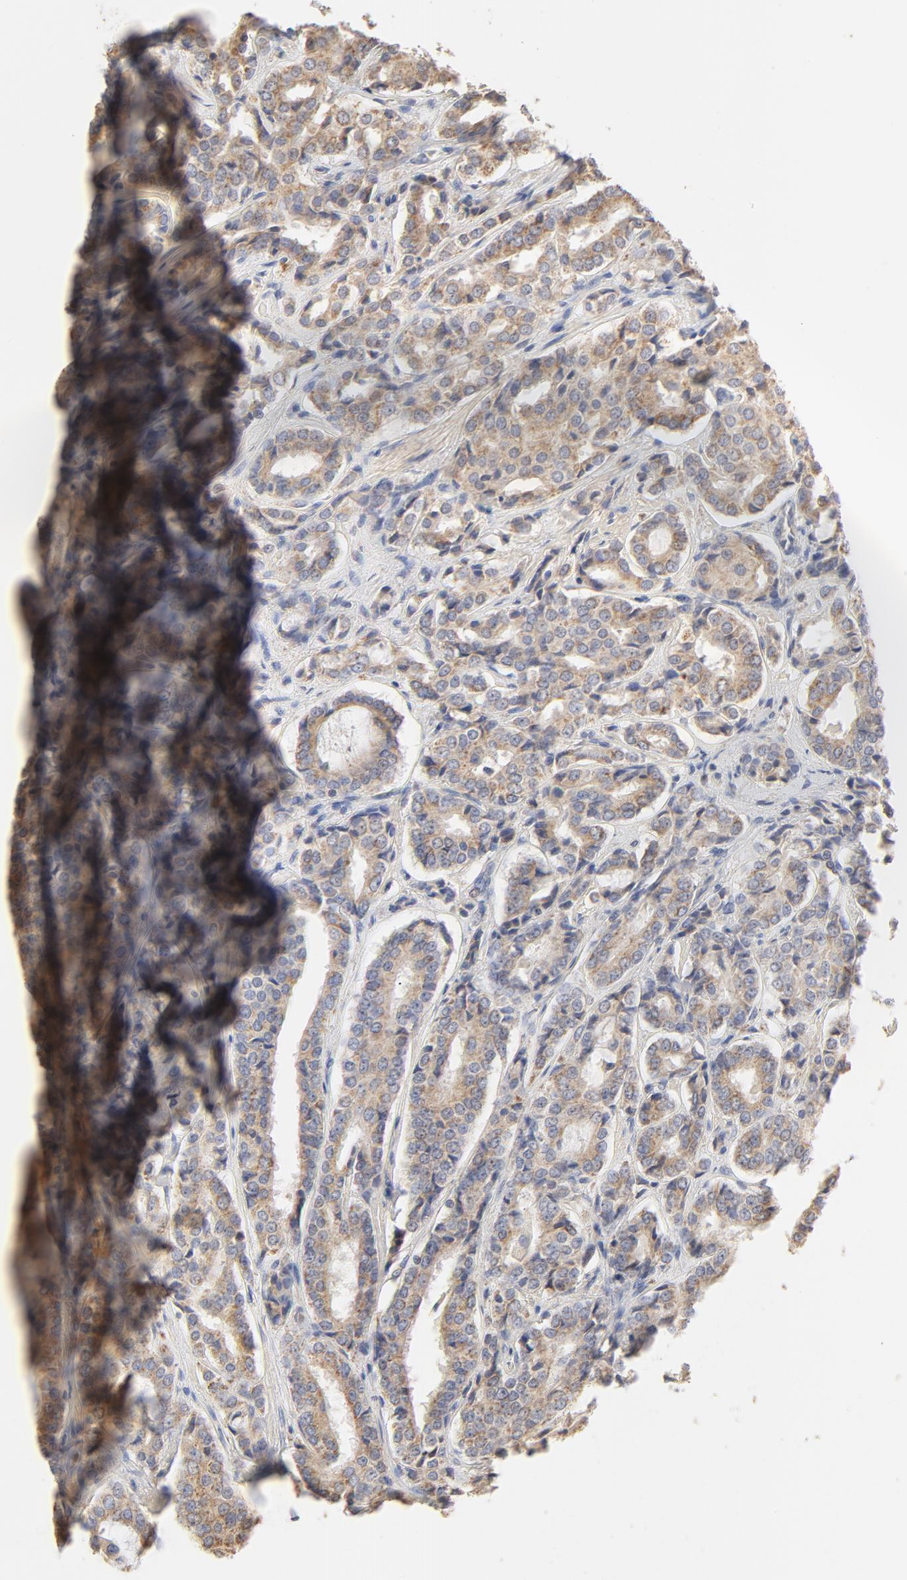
{"staining": {"intensity": "weak", "quantity": ">75%", "location": "cytoplasmic/membranous"}, "tissue": "prostate cancer", "cell_type": "Tumor cells", "image_type": "cancer", "snomed": [{"axis": "morphology", "description": "Adenocarcinoma, Medium grade"}, {"axis": "topography", "description": "Prostate"}], "caption": "Brown immunohistochemical staining in human prostate cancer reveals weak cytoplasmic/membranous expression in approximately >75% of tumor cells. (DAB IHC, brown staining for protein, blue staining for nuclei).", "gene": "FCGBP", "patient": {"sex": "male", "age": 60}}